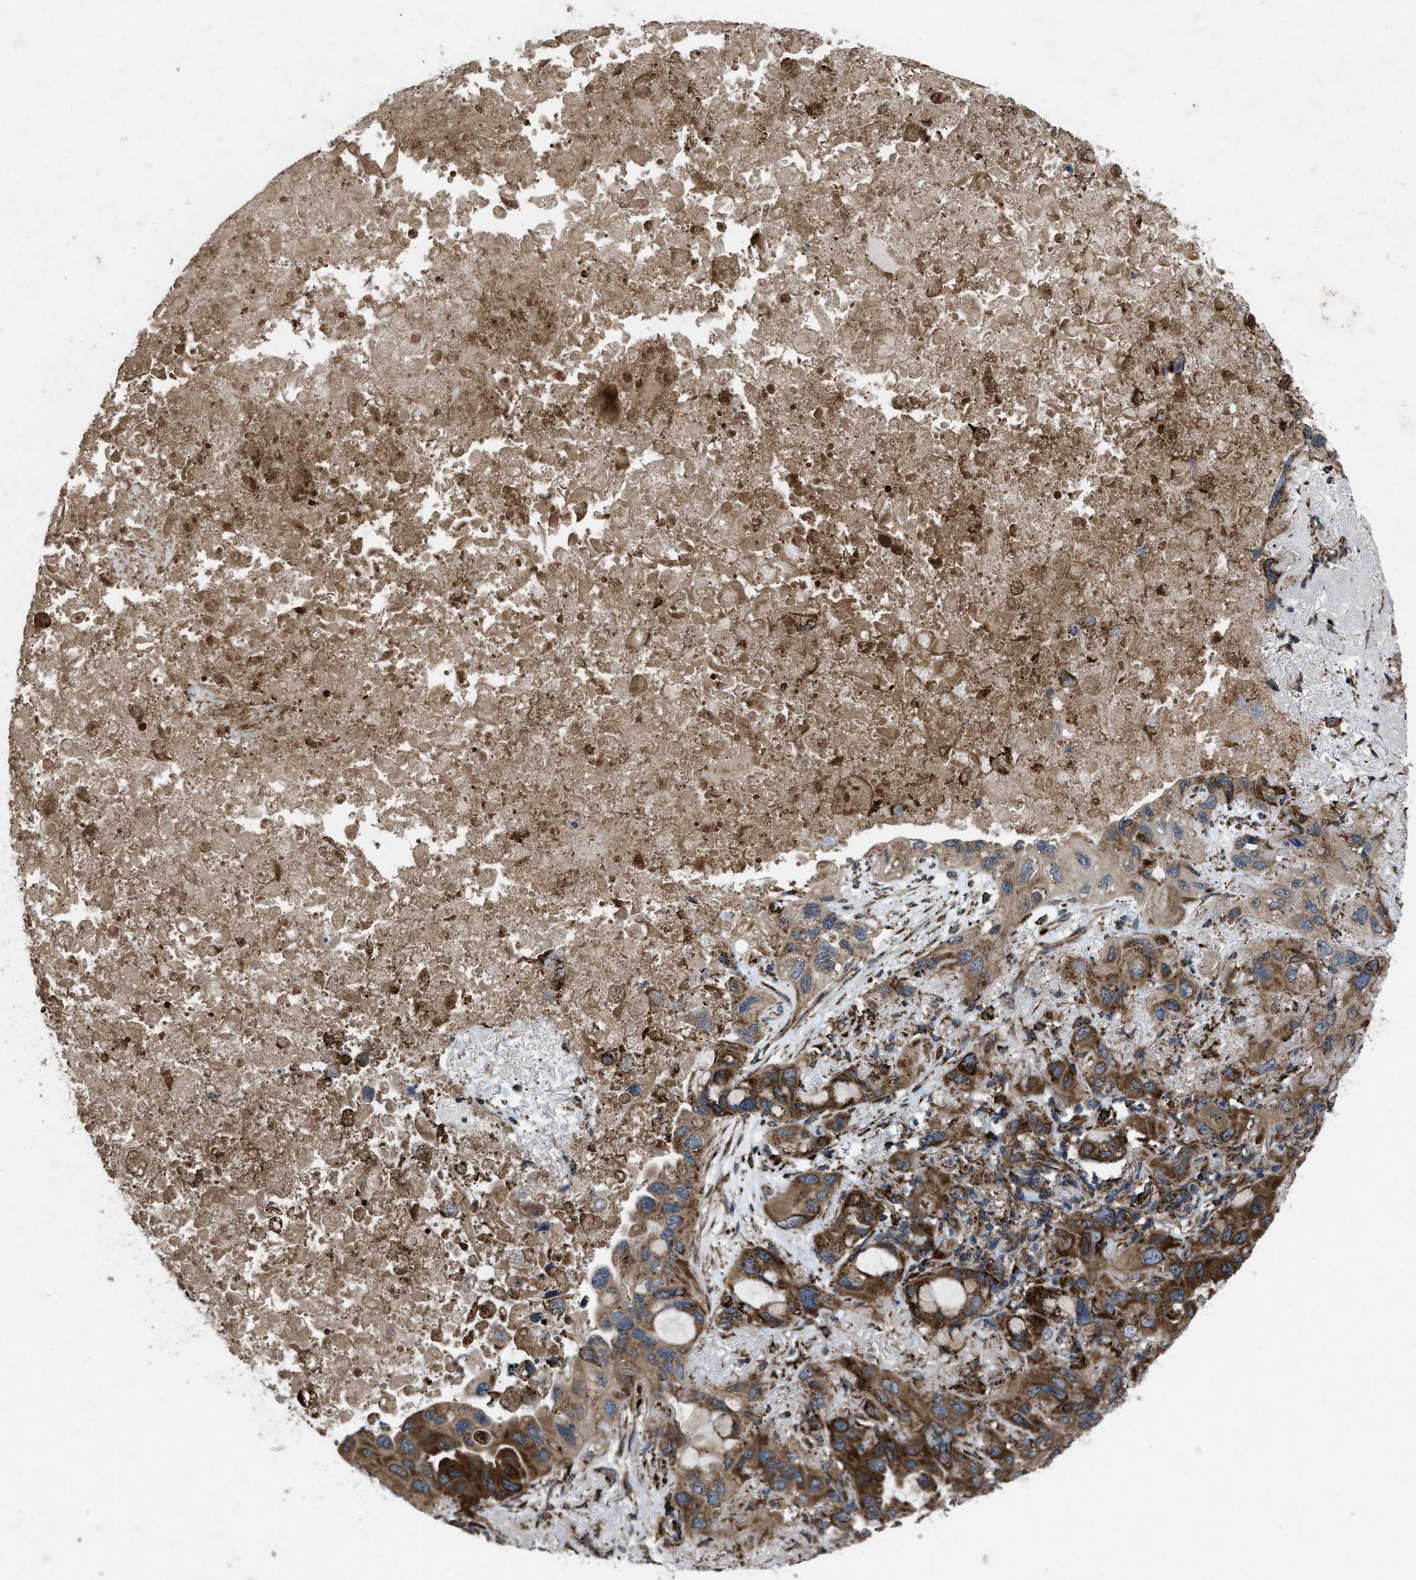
{"staining": {"intensity": "strong", "quantity": ">75%", "location": "cytoplasmic/membranous"}, "tissue": "lung cancer", "cell_type": "Tumor cells", "image_type": "cancer", "snomed": [{"axis": "morphology", "description": "Squamous cell carcinoma, NOS"}, {"axis": "topography", "description": "Lung"}], "caption": "The photomicrograph exhibits a brown stain indicating the presence of a protein in the cytoplasmic/membranous of tumor cells in lung cancer.", "gene": "PER3", "patient": {"sex": "female", "age": 73}}